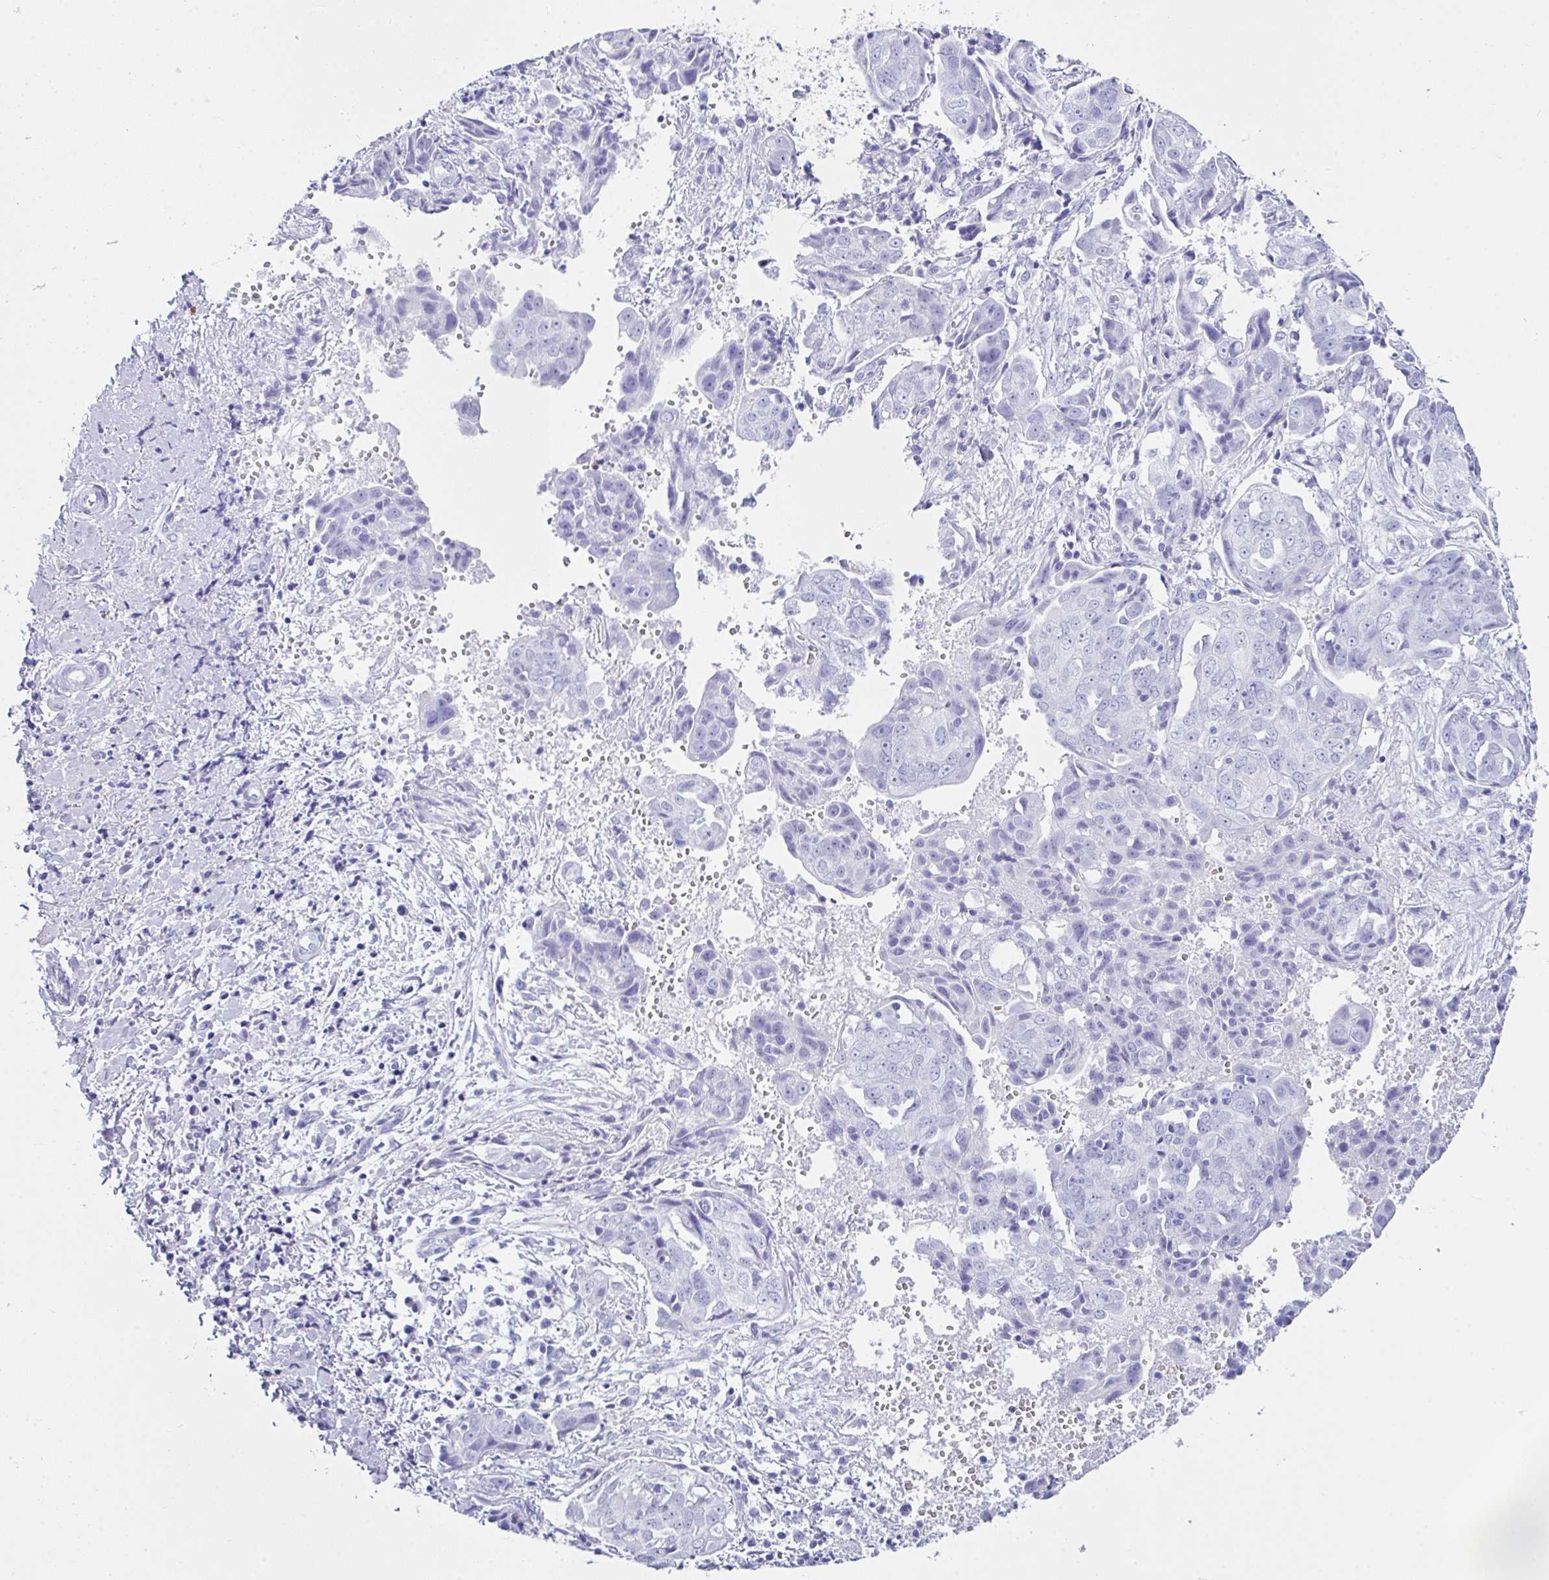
{"staining": {"intensity": "negative", "quantity": "none", "location": "none"}, "tissue": "ovarian cancer", "cell_type": "Tumor cells", "image_type": "cancer", "snomed": [{"axis": "morphology", "description": "Carcinoma, endometroid"}, {"axis": "topography", "description": "Ovary"}], "caption": "Ovarian cancer was stained to show a protein in brown. There is no significant positivity in tumor cells. (DAB (3,3'-diaminobenzidine) immunohistochemistry (IHC), high magnification).", "gene": "LGALS4", "patient": {"sex": "female", "age": 70}}